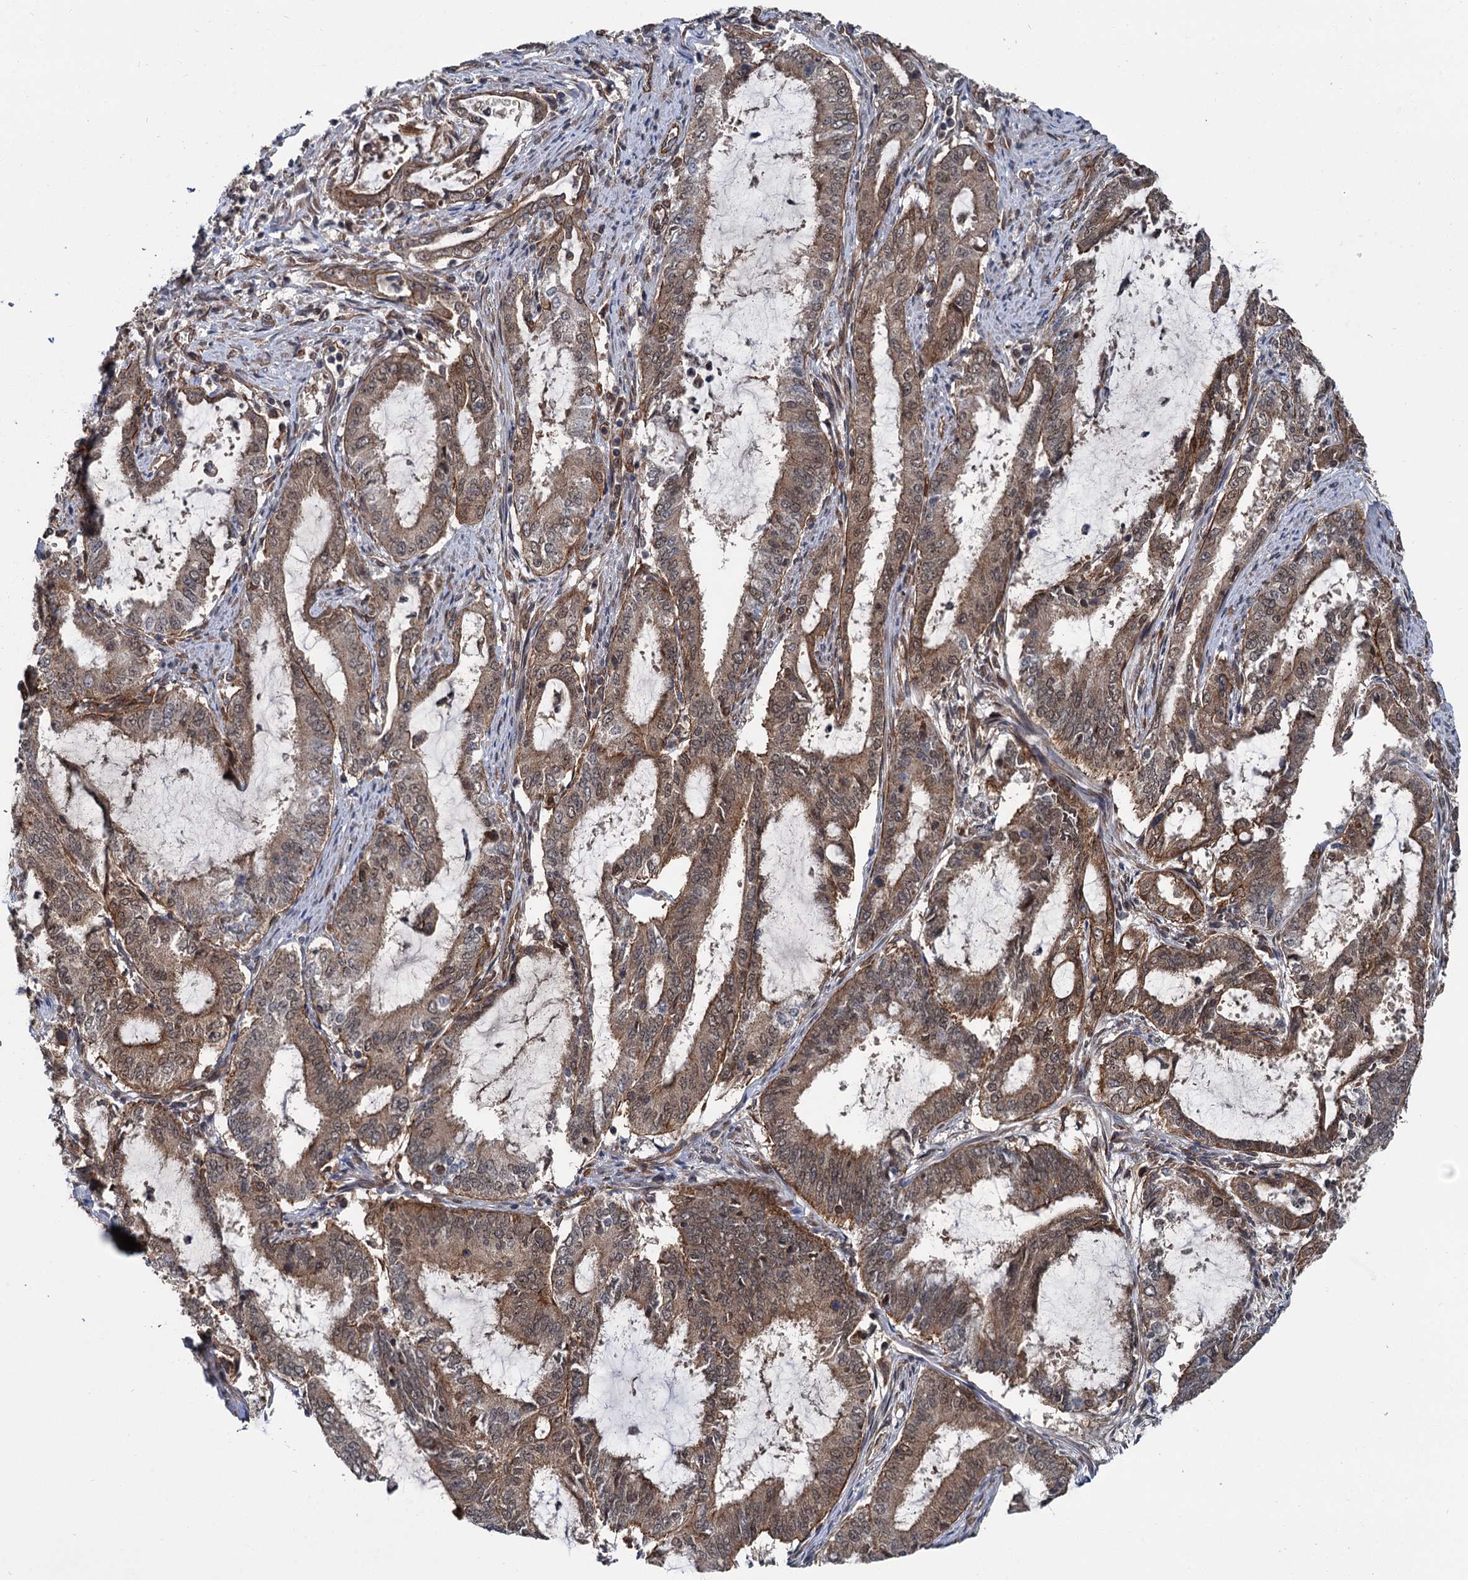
{"staining": {"intensity": "moderate", "quantity": ">75%", "location": "cytoplasmic/membranous"}, "tissue": "endometrial cancer", "cell_type": "Tumor cells", "image_type": "cancer", "snomed": [{"axis": "morphology", "description": "Adenocarcinoma, NOS"}, {"axis": "topography", "description": "Endometrium"}], "caption": "There is medium levels of moderate cytoplasmic/membranous expression in tumor cells of endometrial cancer, as demonstrated by immunohistochemical staining (brown color).", "gene": "ZFYVE19", "patient": {"sex": "female", "age": 51}}